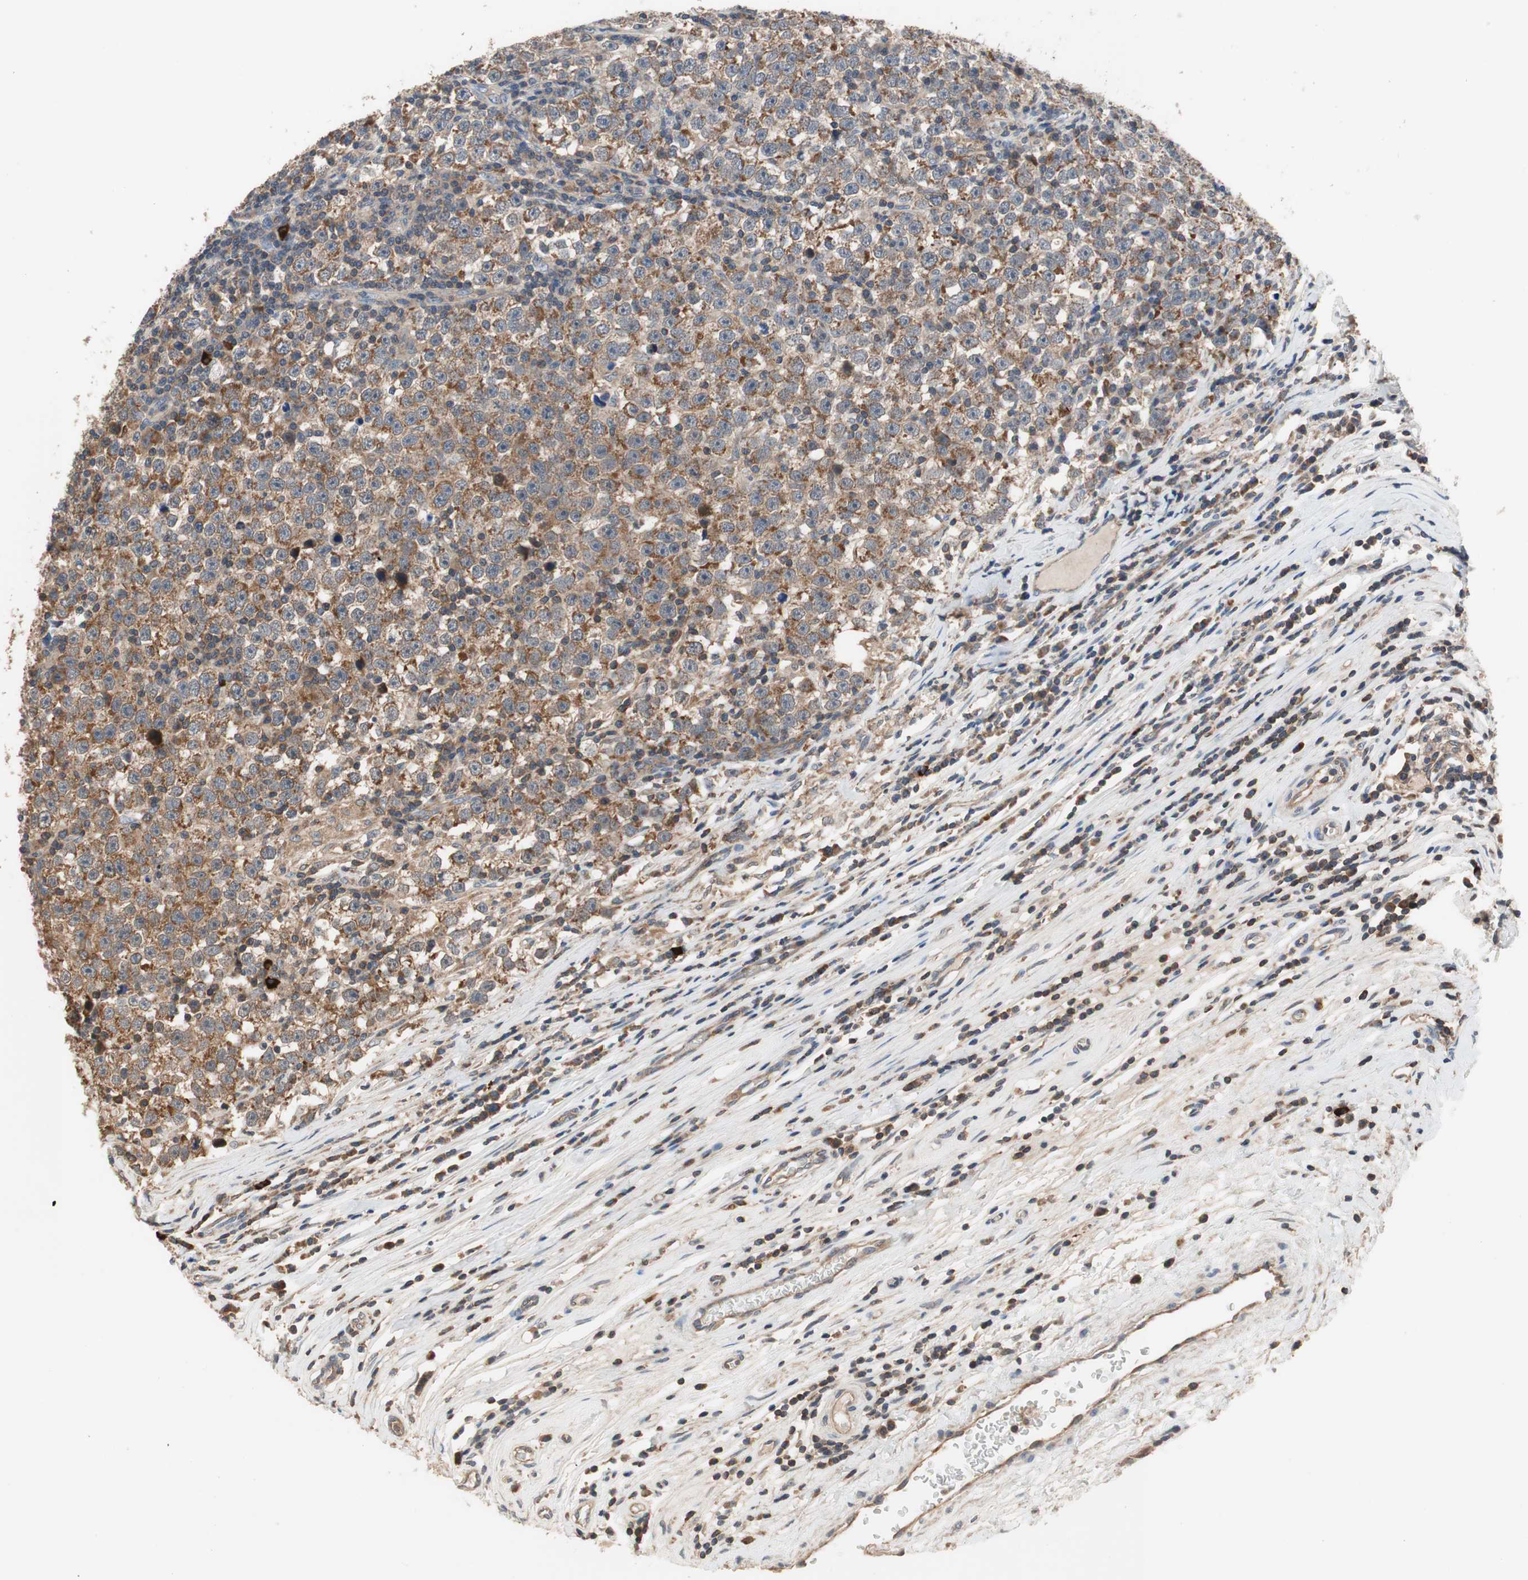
{"staining": {"intensity": "strong", "quantity": ">75%", "location": "cytoplasmic/membranous"}, "tissue": "testis cancer", "cell_type": "Tumor cells", "image_type": "cancer", "snomed": [{"axis": "morphology", "description": "Seminoma, NOS"}, {"axis": "topography", "description": "Testis"}], "caption": "Brown immunohistochemical staining in testis cancer (seminoma) displays strong cytoplasmic/membranous positivity in approximately >75% of tumor cells. The staining was performed using DAB (3,3'-diaminobenzidine), with brown indicating positive protein expression. Nuclei are stained blue with hematoxylin.", "gene": "MAP4K2", "patient": {"sex": "male", "age": 43}}